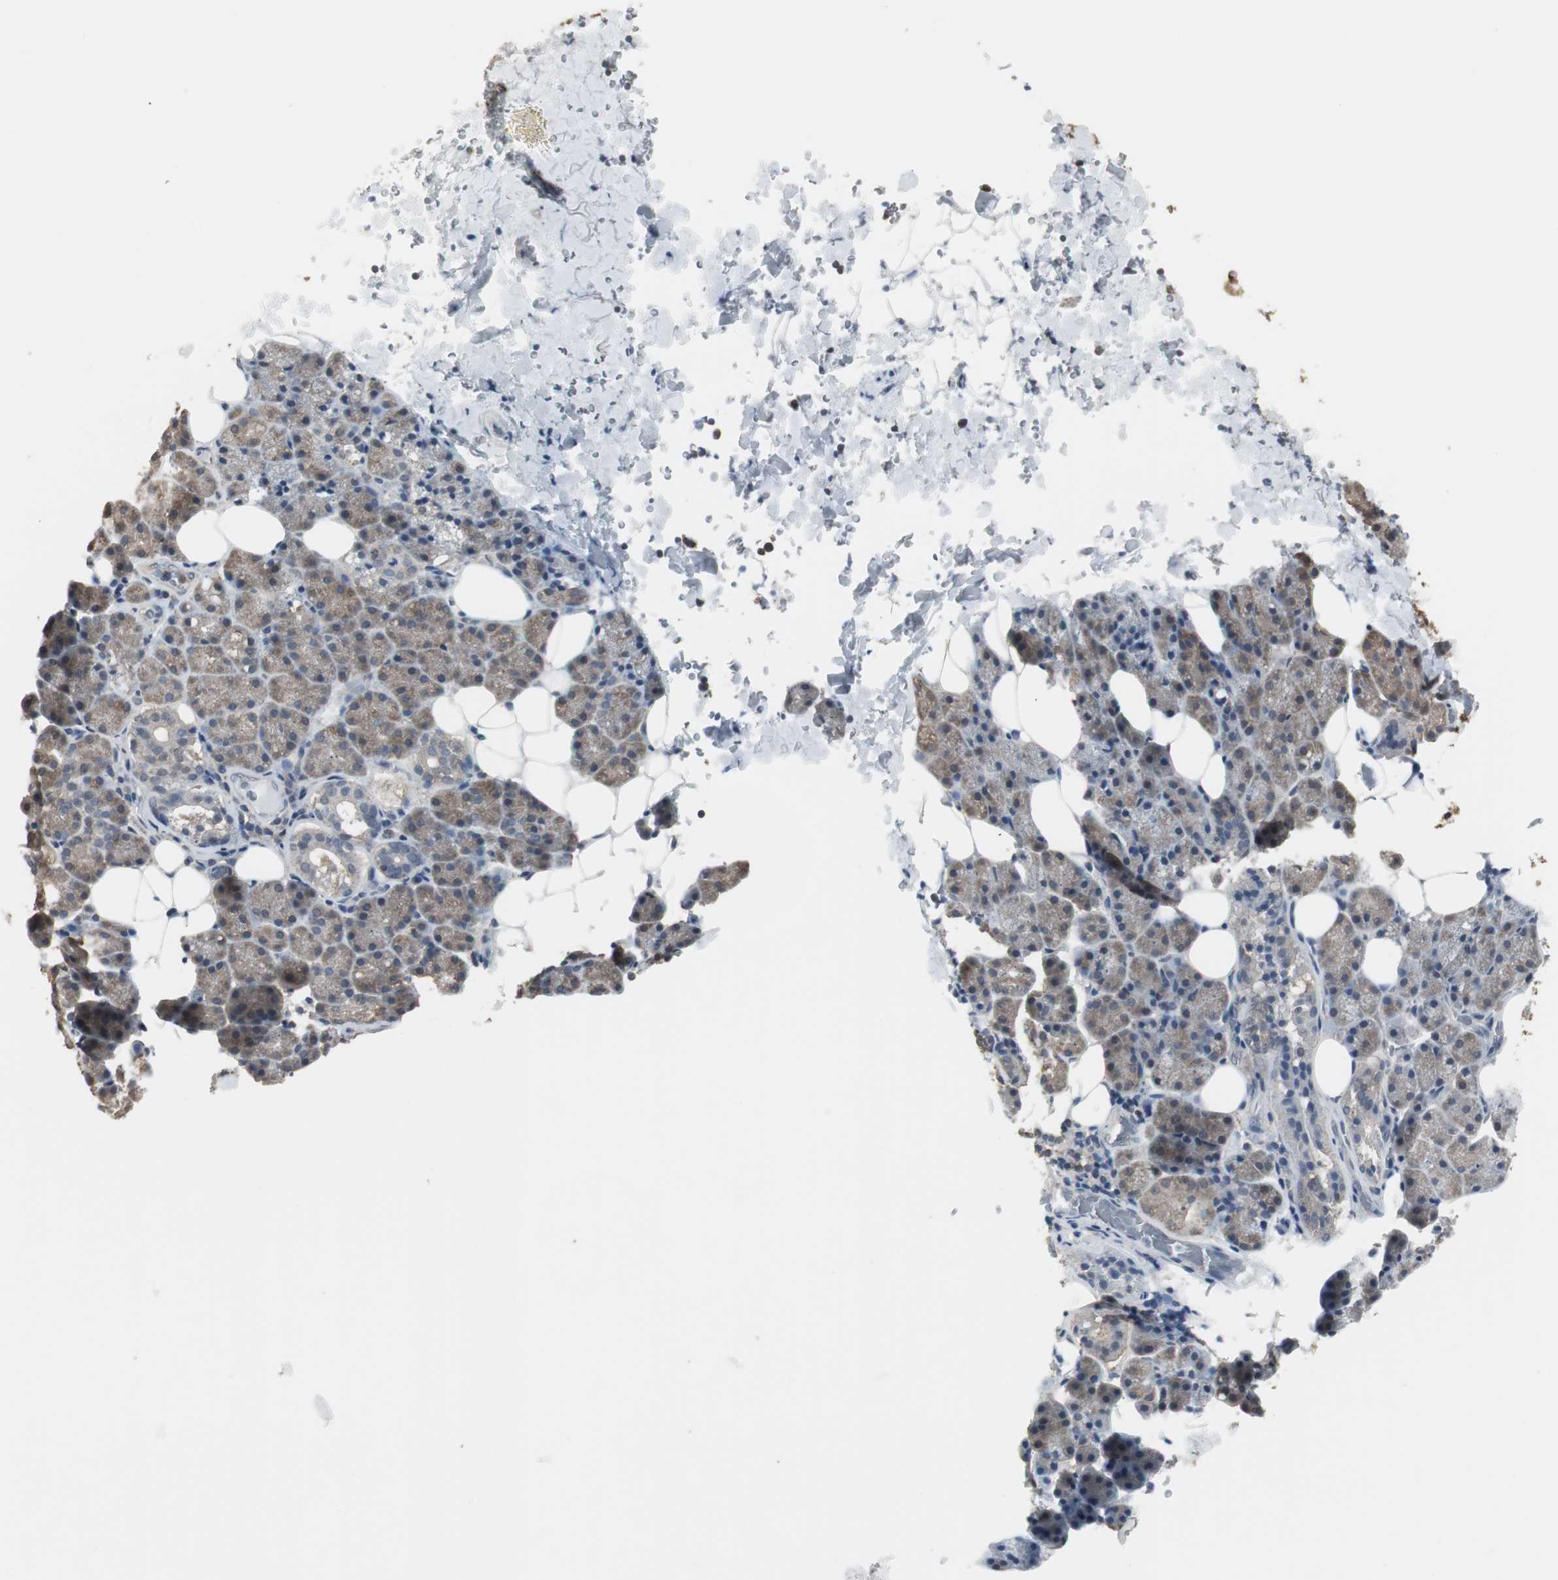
{"staining": {"intensity": "weak", "quantity": "25%-75%", "location": "cytoplasmic/membranous"}, "tissue": "salivary gland", "cell_type": "Glandular cells", "image_type": "normal", "snomed": [{"axis": "morphology", "description": "Normal tissue, NOS"}, {"axis": "topography", "description": "Lymph node"}, {"axis": "topography", "description": "Salivary gland"}], "caption": "Protein analysis of unremarkable salivary gland exhibits weak cytoplasmic/membranous staining in approximately 25%-75% of glandular cells.", "gene": "HPRT1", "patient": {"sex": "male", "age": 8}}